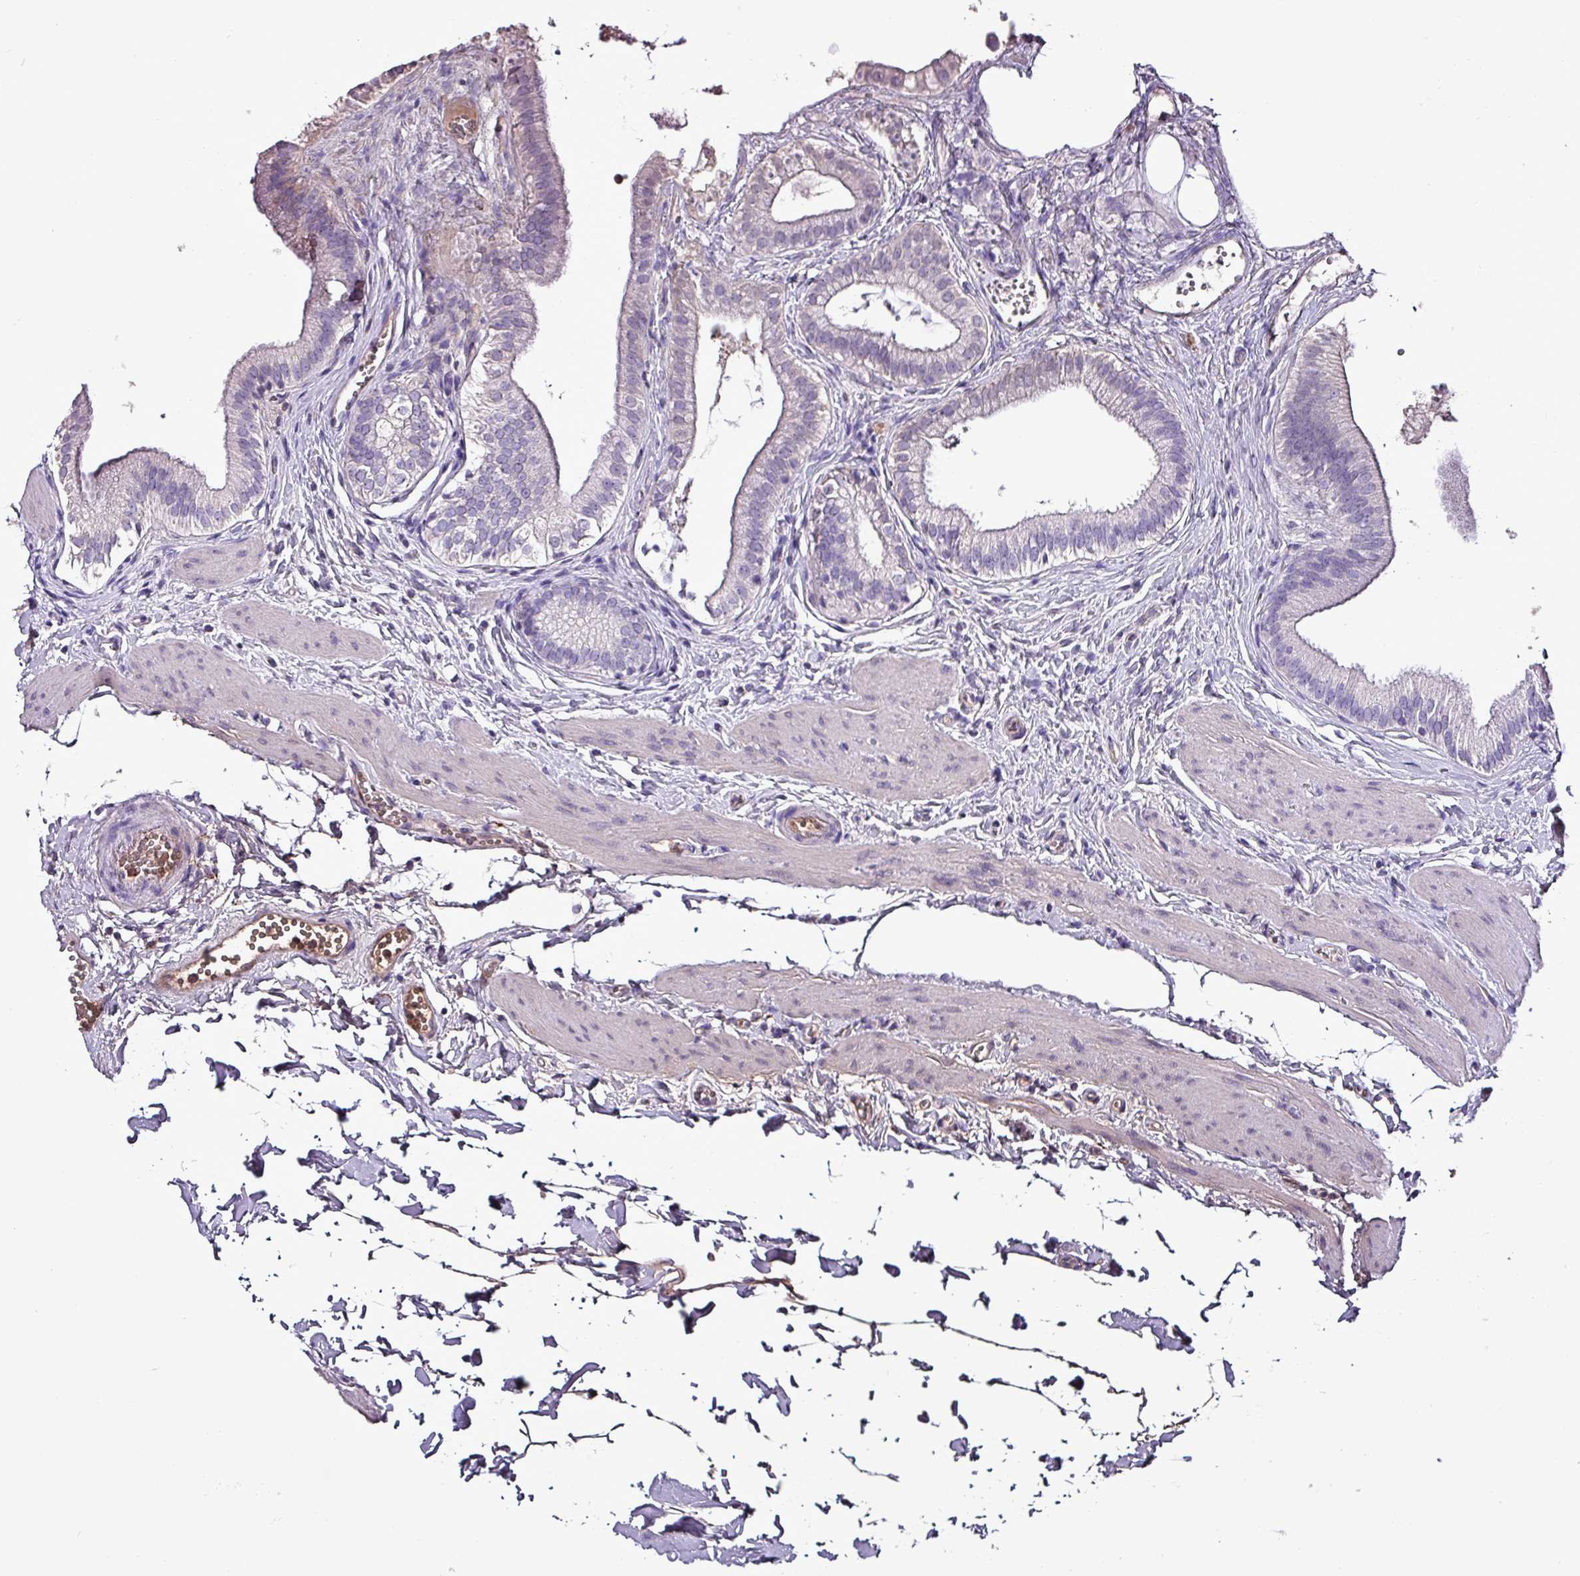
{"staining": {"intensity": "weak", "quantity": "<25%", "location": "cytoplasmic/membranous"}, "tissue": "gallbladder", "cell_type": "Glandular cells", "image_type": "normal", "snomed": [{"axis": "morphology", "description": "Normal tissue, NOS"}, {"axis": "topography", "description": "Gallbladder"}], "caption": "A high-resolution image shows immunohistochemistry staining of normal gallbladder, which reveals no significant expression in glandular cells.", "gene": "HPR", "patient": {"sex": "female", "age": 54}}